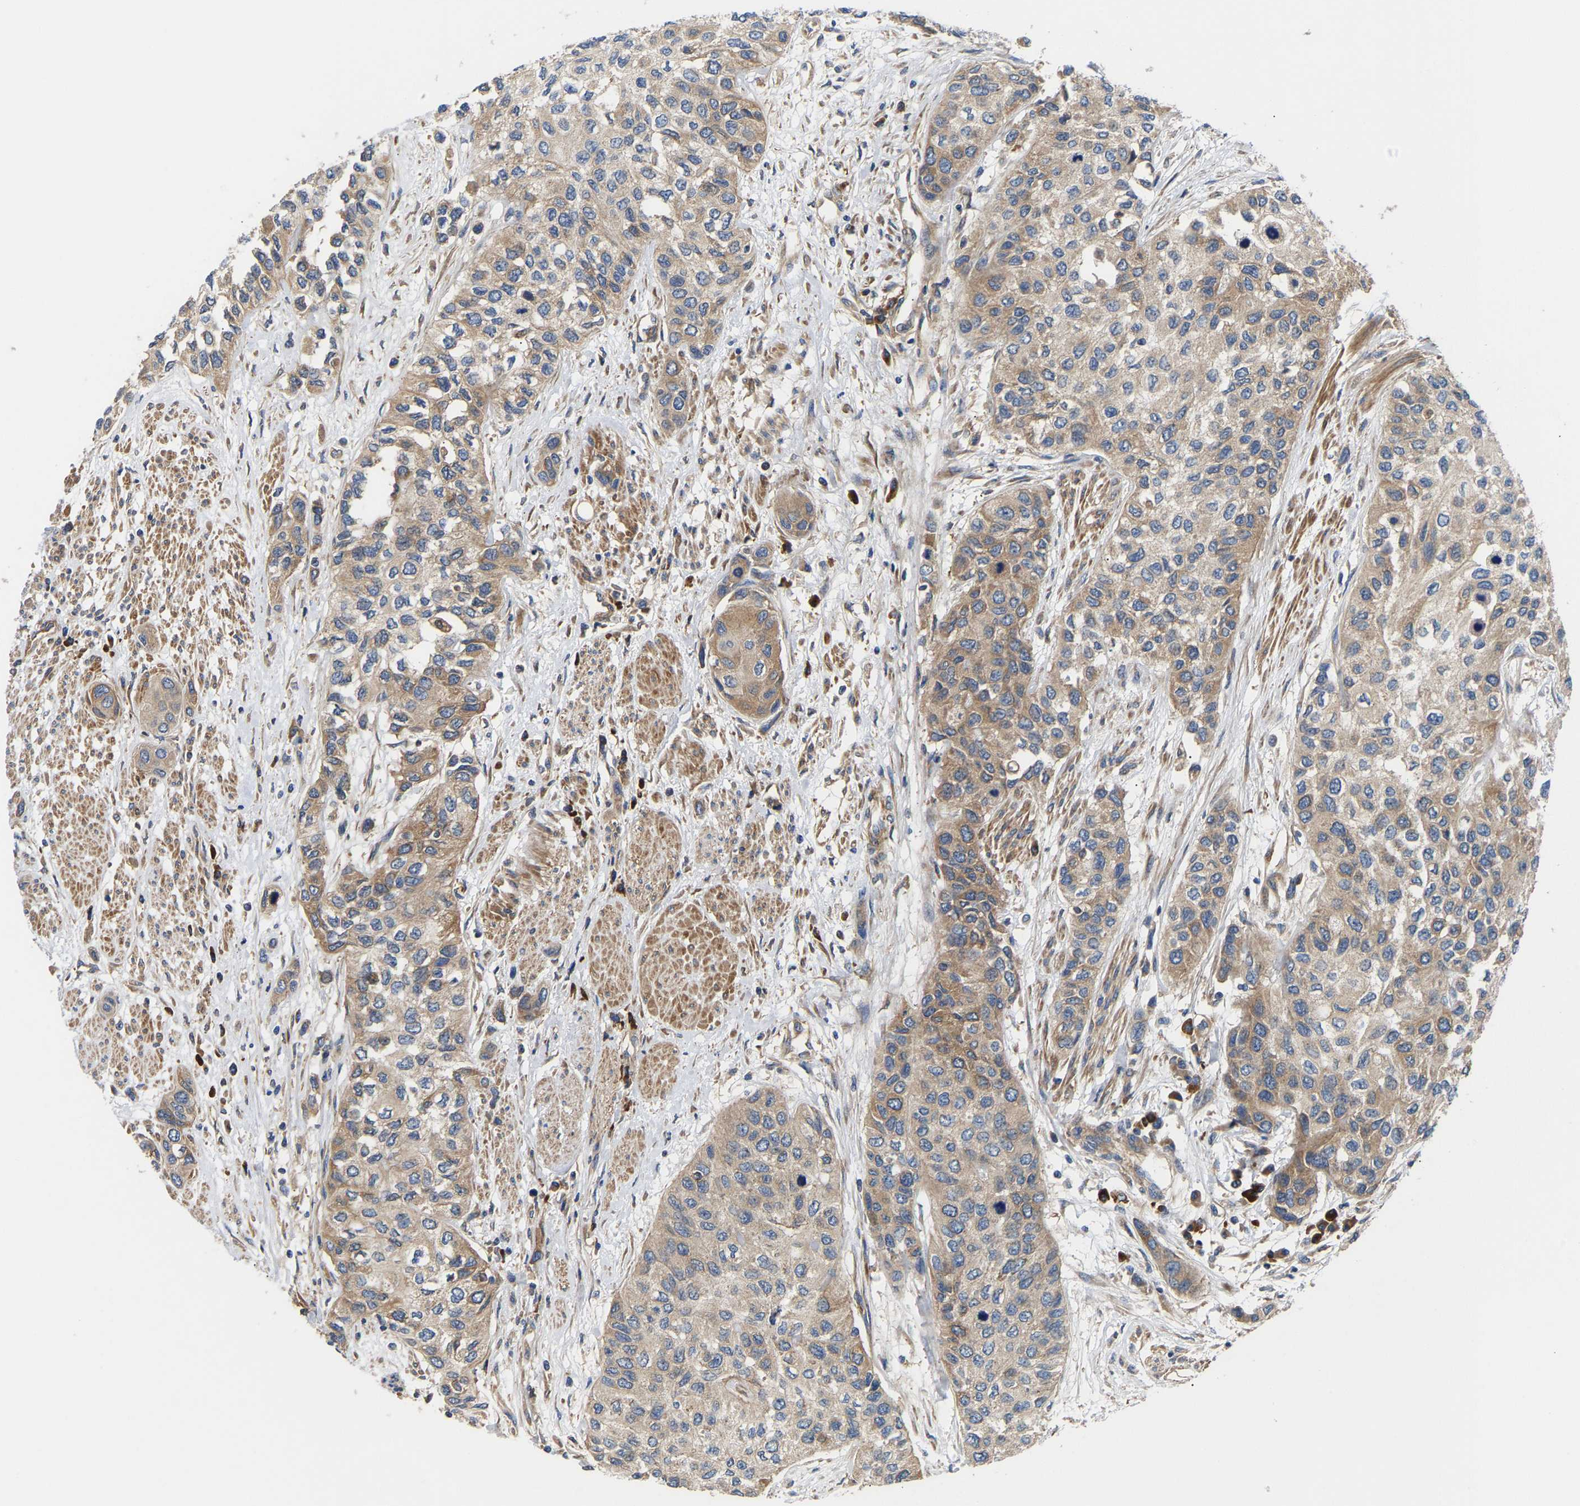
{"staining": {"intensity": "moderate", "quantity": ">75%", "location": "cytoplasmic/membranous"}, "tissue": "urothelial cancer", "cell_type": "Tumor cells", "image_type": "cancer", "snomed": [{"axis": "morphology", "description": "Urothelial carcinoma, High grade"}, {"axis": "topography", "description": "Urinary bladder"}], "caption": "The image exhibits a brown stain indicating the presence of a protein in the cytoplasmic/membranous of tumor cells in urothelial cancer. (IHC, brightfield microscopy, high magnification).", "gene": "AIMP2", "patient": {"sex": "female", "age": 56}}